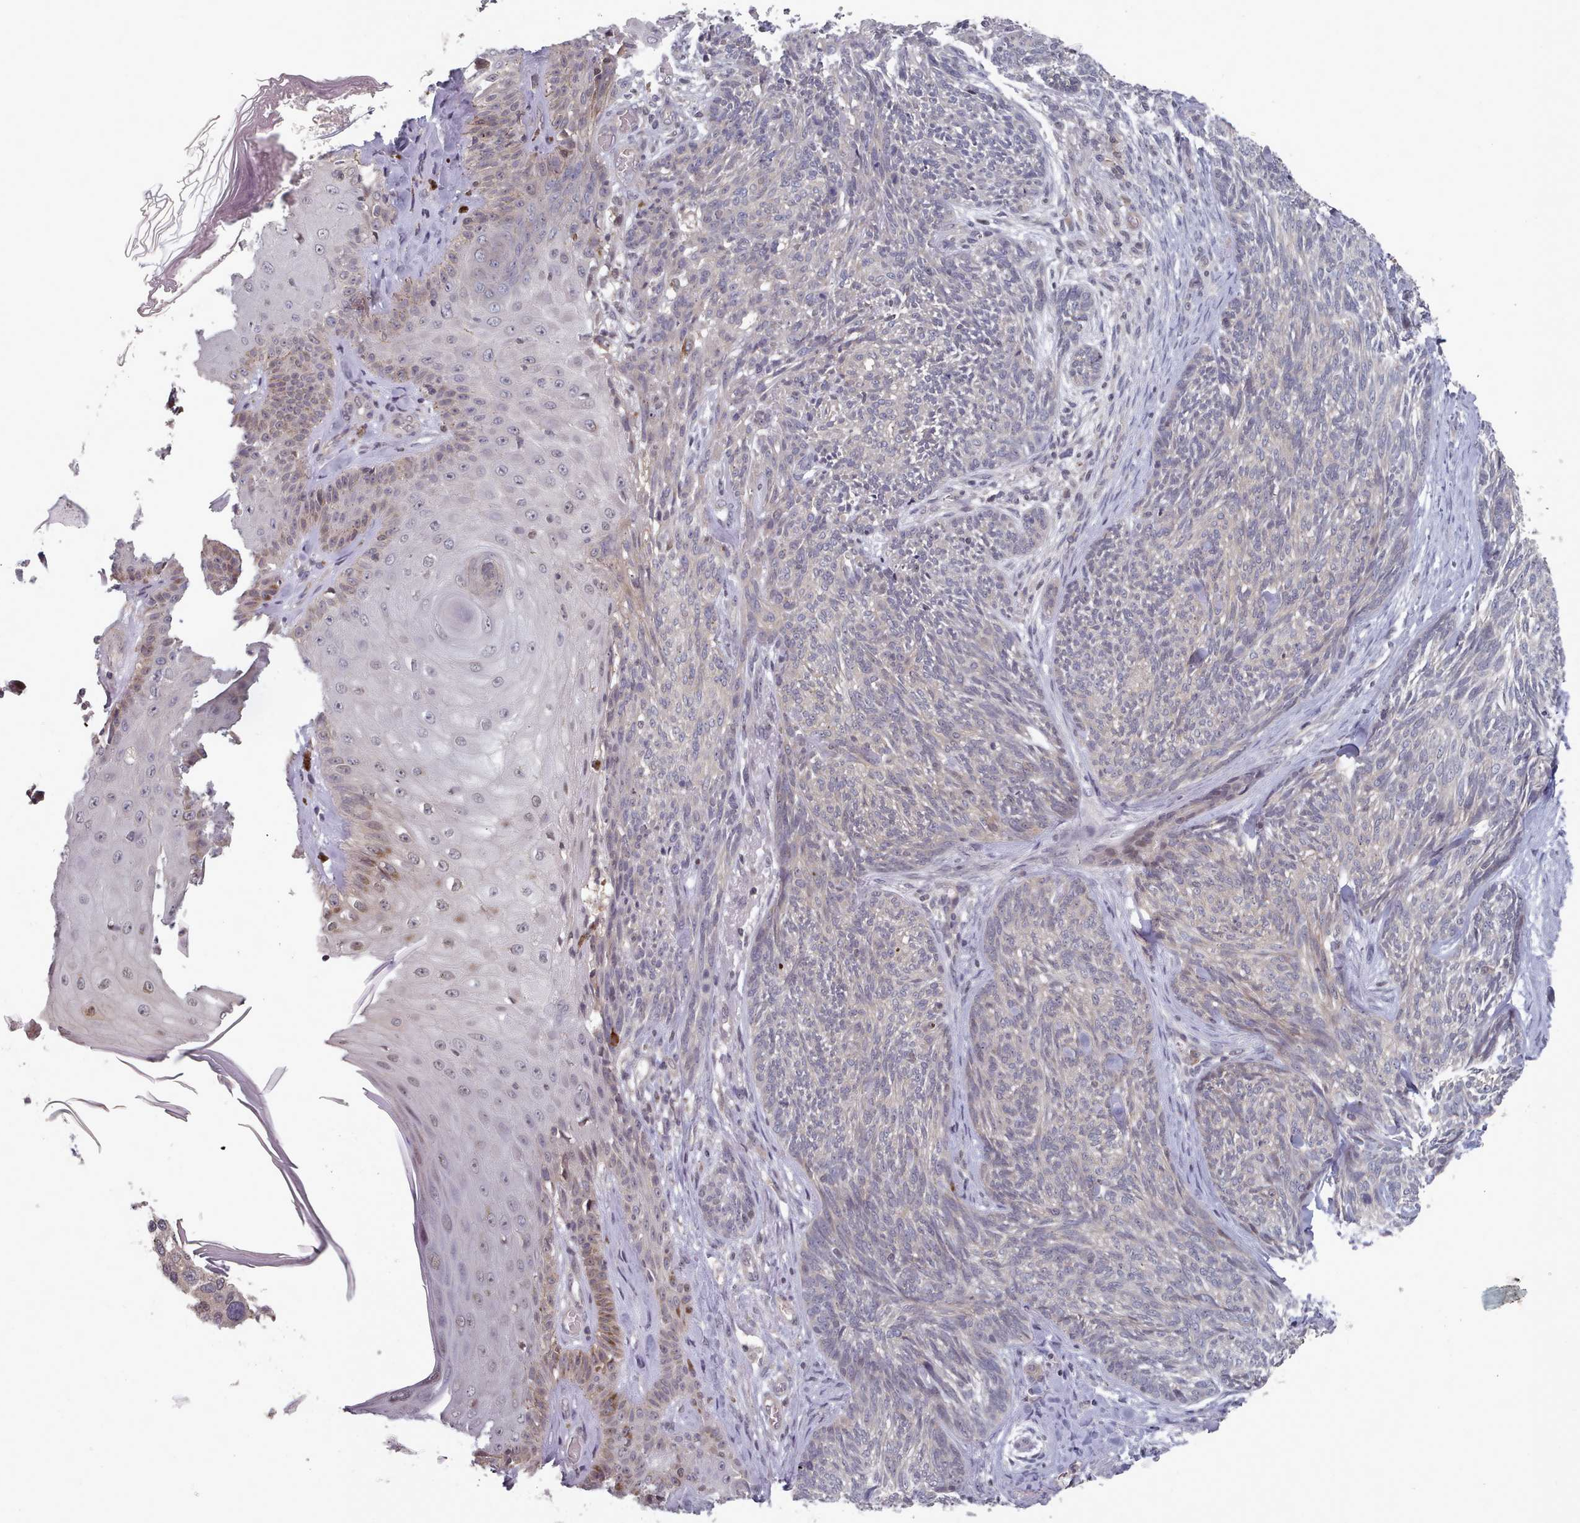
{"staining": {"intensity": "negative", "quantity": "none", "location": "none"}, "tissue": "skin cancer", "cell_type": "Tumor cells", "image_type": "cancer", "snomed": [{"axis": "morphology", "description": "Basal cell carcinoma"}, {"axis": "topography", "description": "Skin"}], "caption": "IHC of human skin cancer displays no expression in tumor cells.", "gene": "HYAL3", "patient": {"sex": "male", "age": 73}}